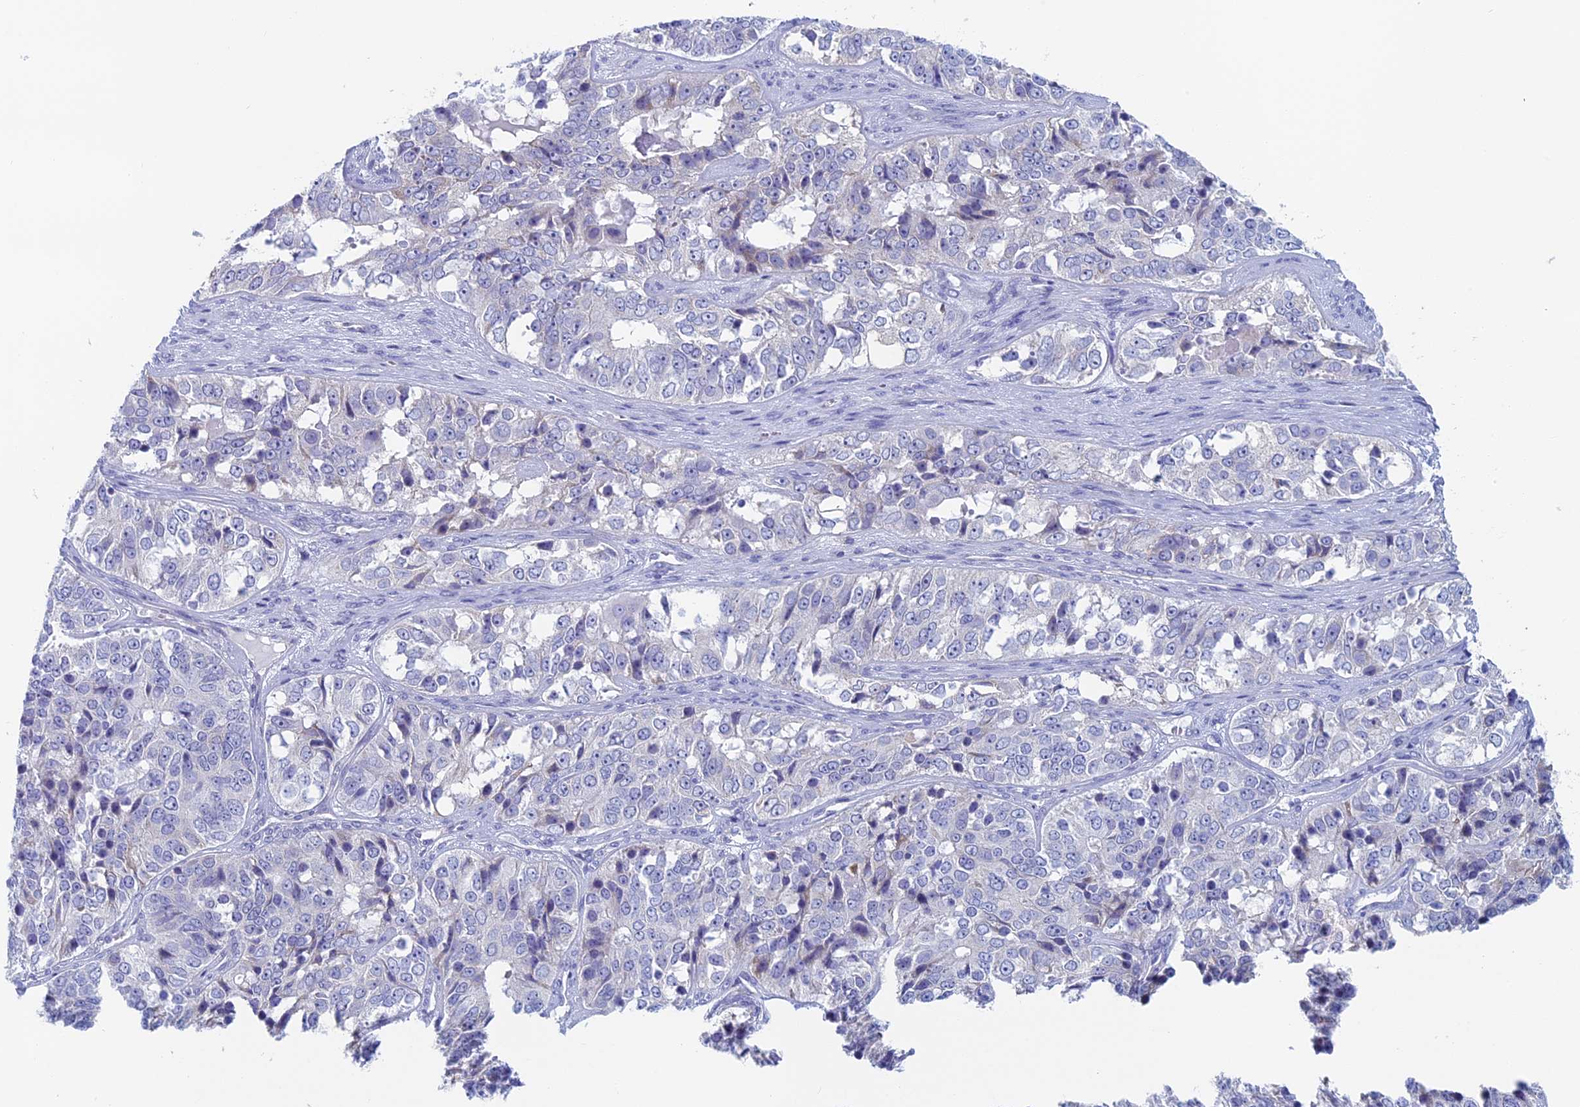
{"staining": {"intensity": "negative", "quantity": "none", "location": "none"}, "tissue": "ovarian cancer", "cell_type": "Tumor cells", "image_type": "cancer", "snomed": [{"axis": "morphology", "description": "Carcinoma, endometroid"}, {"axis": "topography", "description": "Ovary"}], "caption": "Endometroid carcinoma (ovarian) was stained to show a protein in brown. There is no significant positivity in tumor cells. (Immunohistochemistry, brightfield microscopy, high magnification).", "gene": "MAGEB6", "patient": {"sex": "female", "age": 51}}